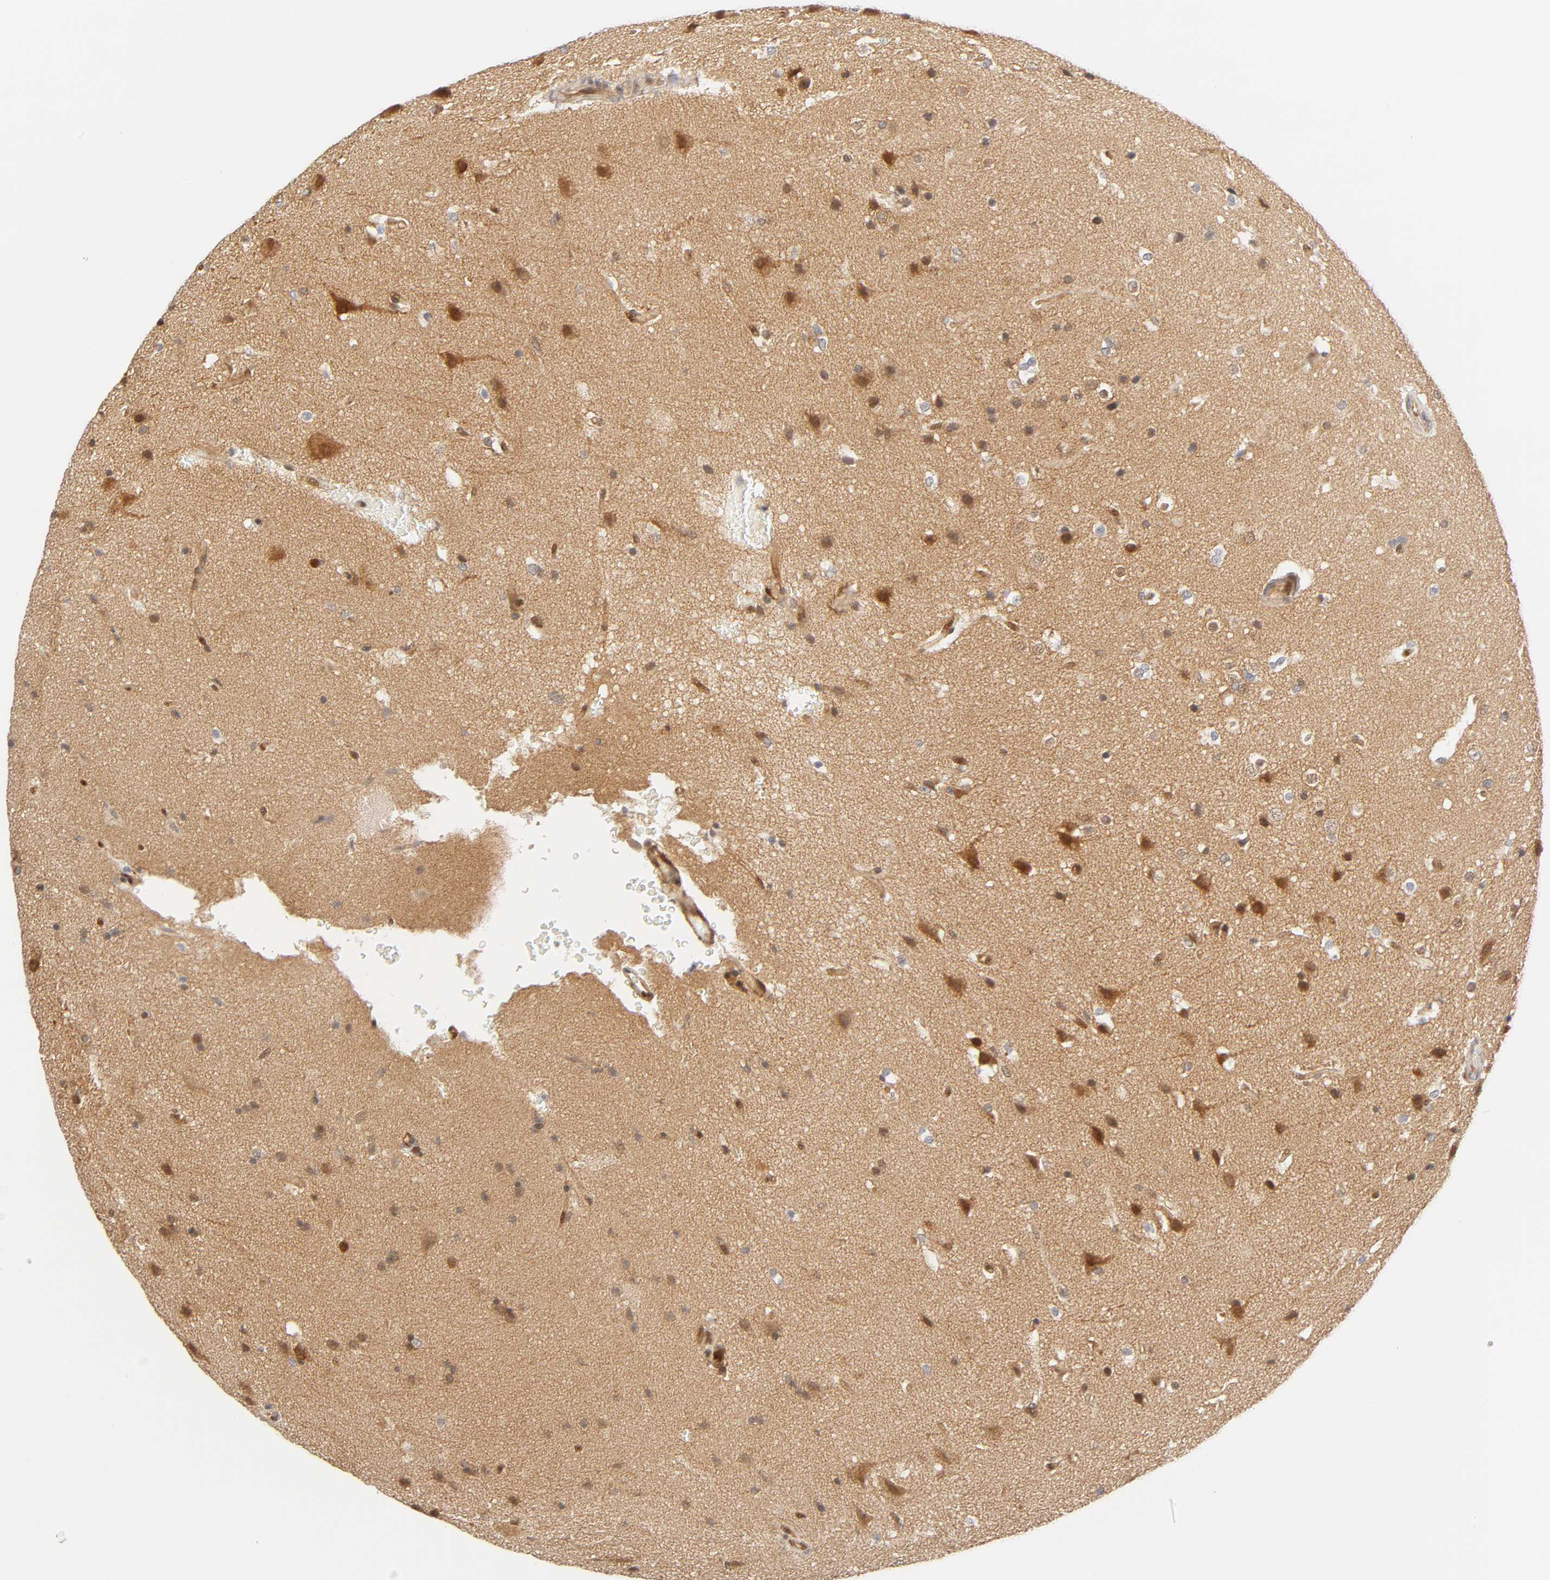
{"staining": {"intensity": "weak", "quantity": "25%-75%", "location": "cytoplasmic/membranous,nuclear"}, "tissue": "glioma", "cell_type": "Tumor cells", "image_type": "cancer", "snomed": [{"axis": "morphology", "description": "Glioma, malignant, Low grade"}, {"axis": "topography", "description": "Cerebral cortex"}], "caption": "Immunohistochemical staining of human malignant low-grade glioma demonstrates low levels of weak cytoplasmic/membranous and nuclear protein expression in about 25%-75% of tumor cells. The staining is performed using DAB (3,3'-diaminobenzidine) brown chromogen to label protein expression. The nuclei are counter-stained blue using hematoxylin.", "gene": "CDC37", "patient": {"sex": "female", "age": 47}}